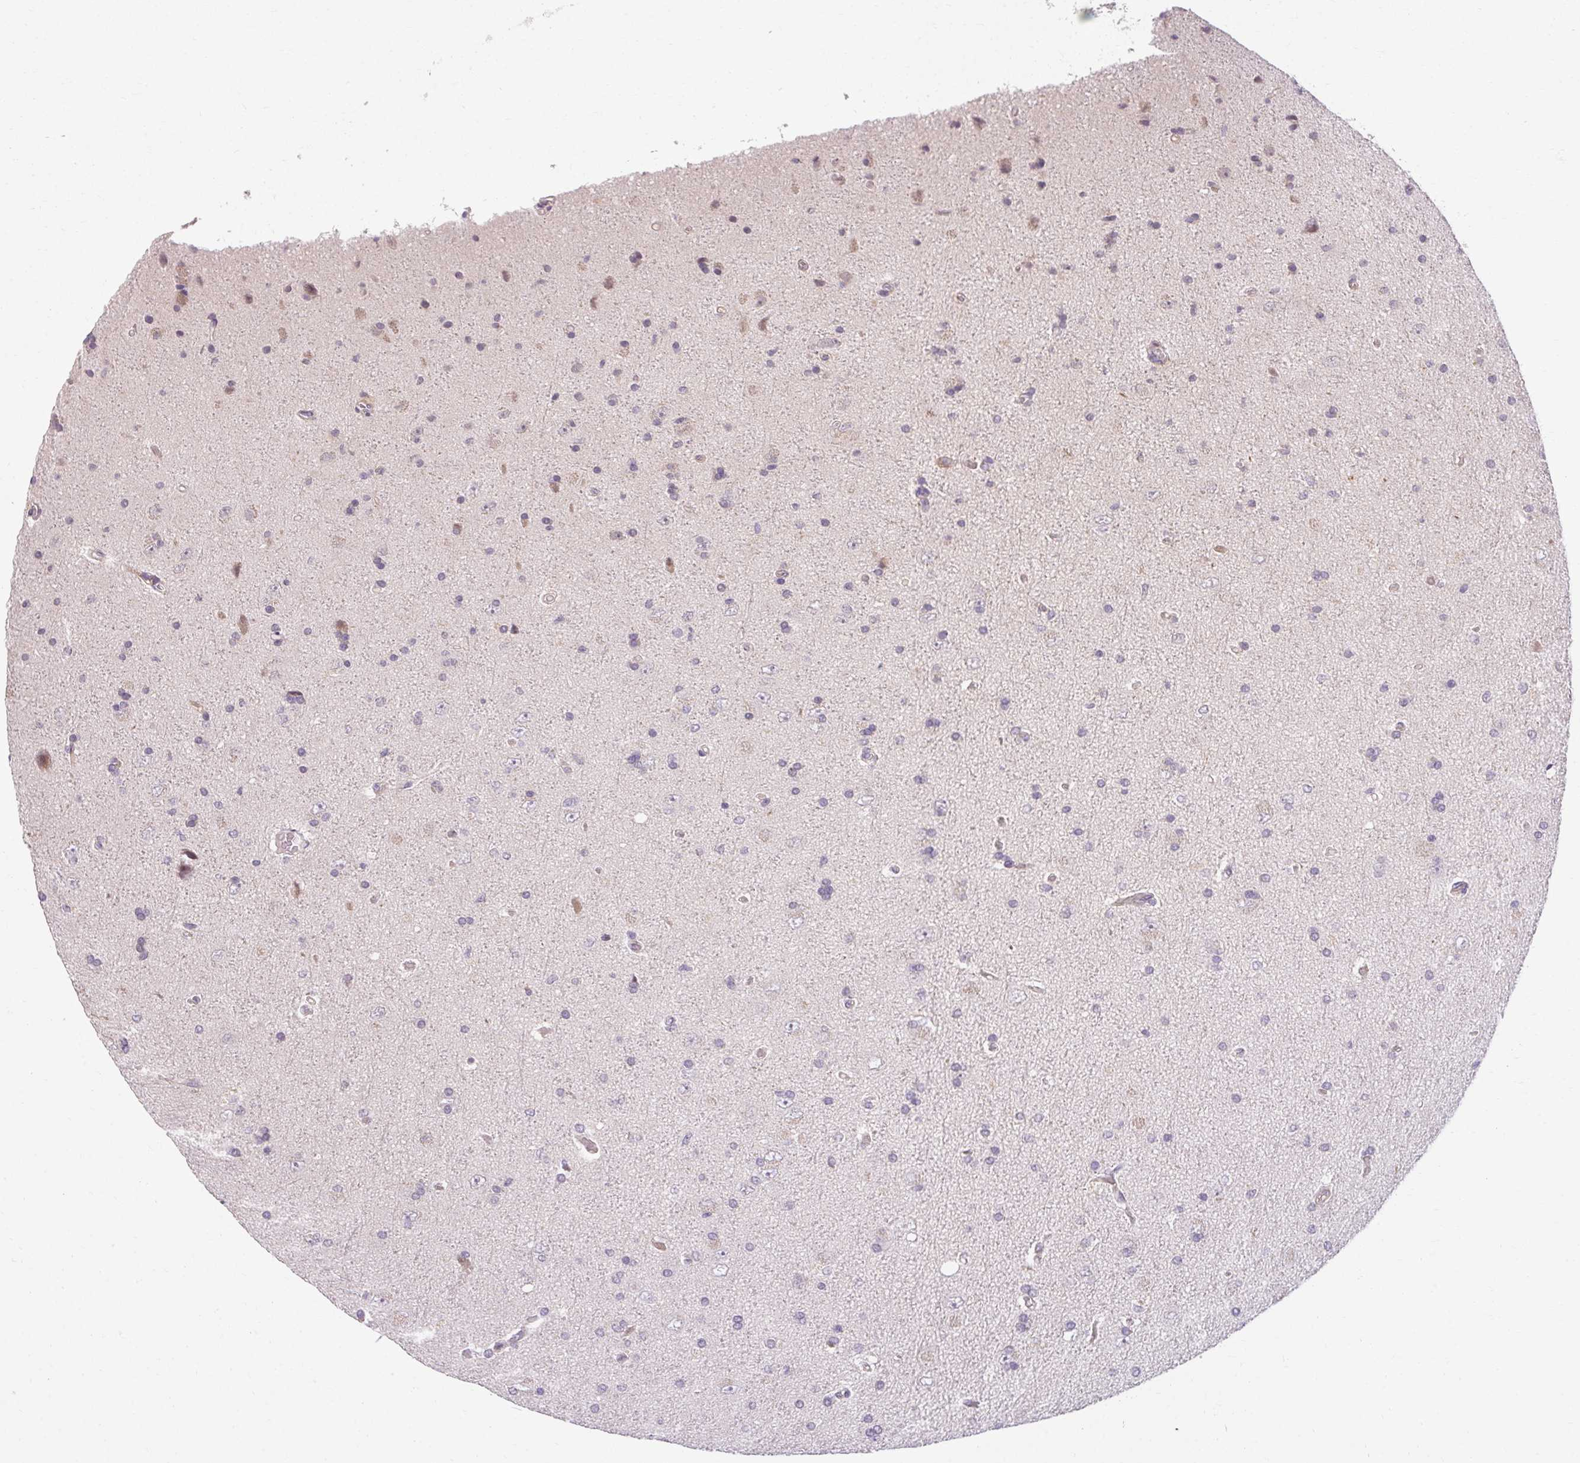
{"staining": {"intensity": "negative", "quantity": "none", "location": "none"}, "tissue": "glioma", "cell_type": "Tumor cells", "image_type": "cancer", "snomed": [{"axis": "morphology", "description": "Glioma, malignant, High grade"}, {"axis": "topography", "description": "Cerebral cortex"}], "caption": "Tumor cells are negative for protein expression in human glioma.", "gene": "TMEM52B", "patient": {"sex": "male", "age": 70}}